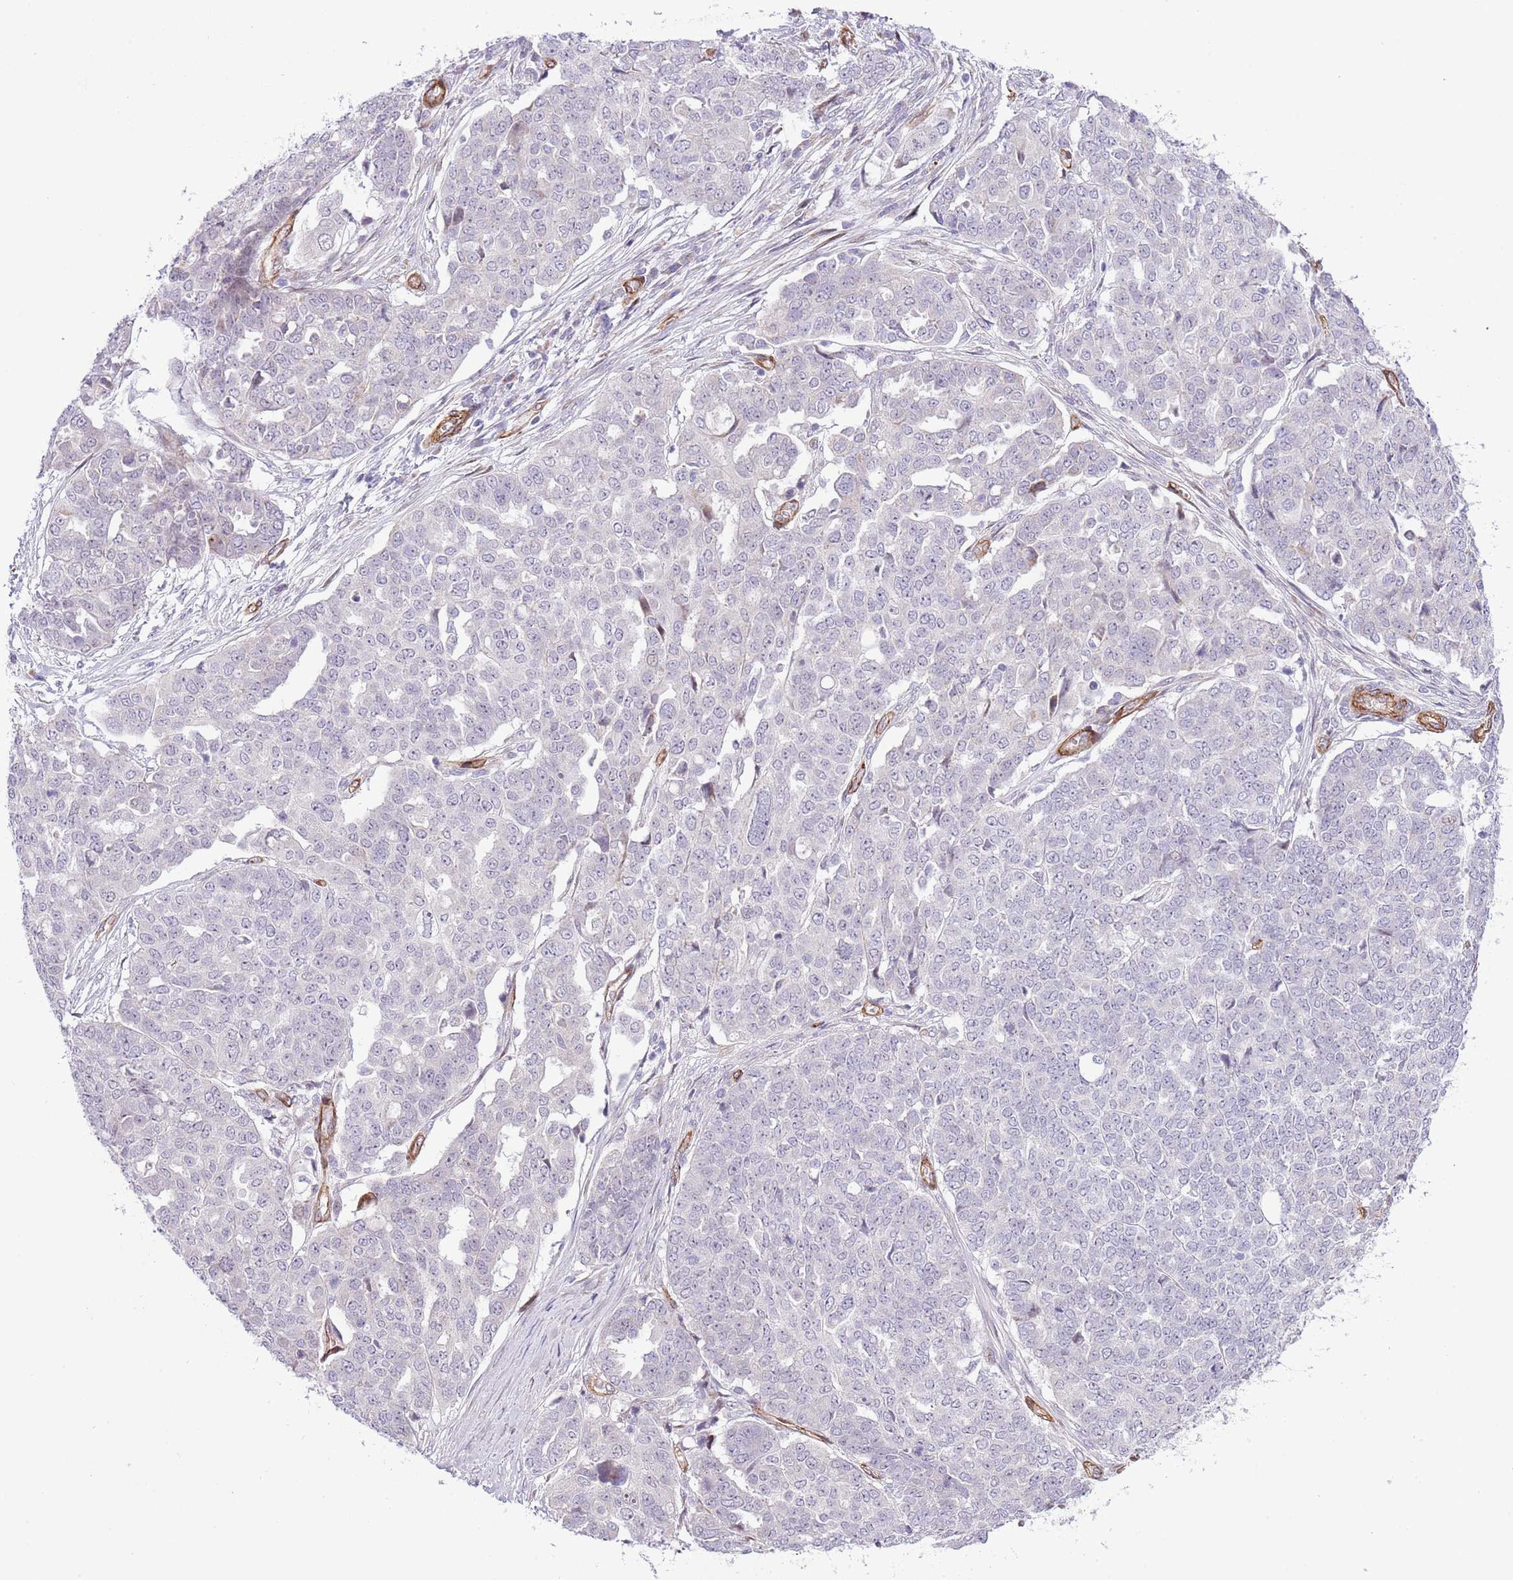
{"staining": {"intensity": "negative", "quantity": "none", "location": "none"}, "tissue": "ovarian cancer", "cell_type": "Tumor cells", "image_type": "cancer", "snomed": [{"axis": "morphology", "description": "Cystadenocarcinoma, serous, NOS"}, {"axis": "topography", "description": "Soft tissue"}, {"axis": "topography", "description": "Ovary"}], "caption": "There is no significant expression in tumor cells of serous cystadenocarcinoma (ovarian). (DAB (3,3'-diaminobenzidine) immunohistochemistry (IHC) with hematoxylin counter stain).", "gene": "NEK3", "patient": {"sex": "female", "age": 57}}